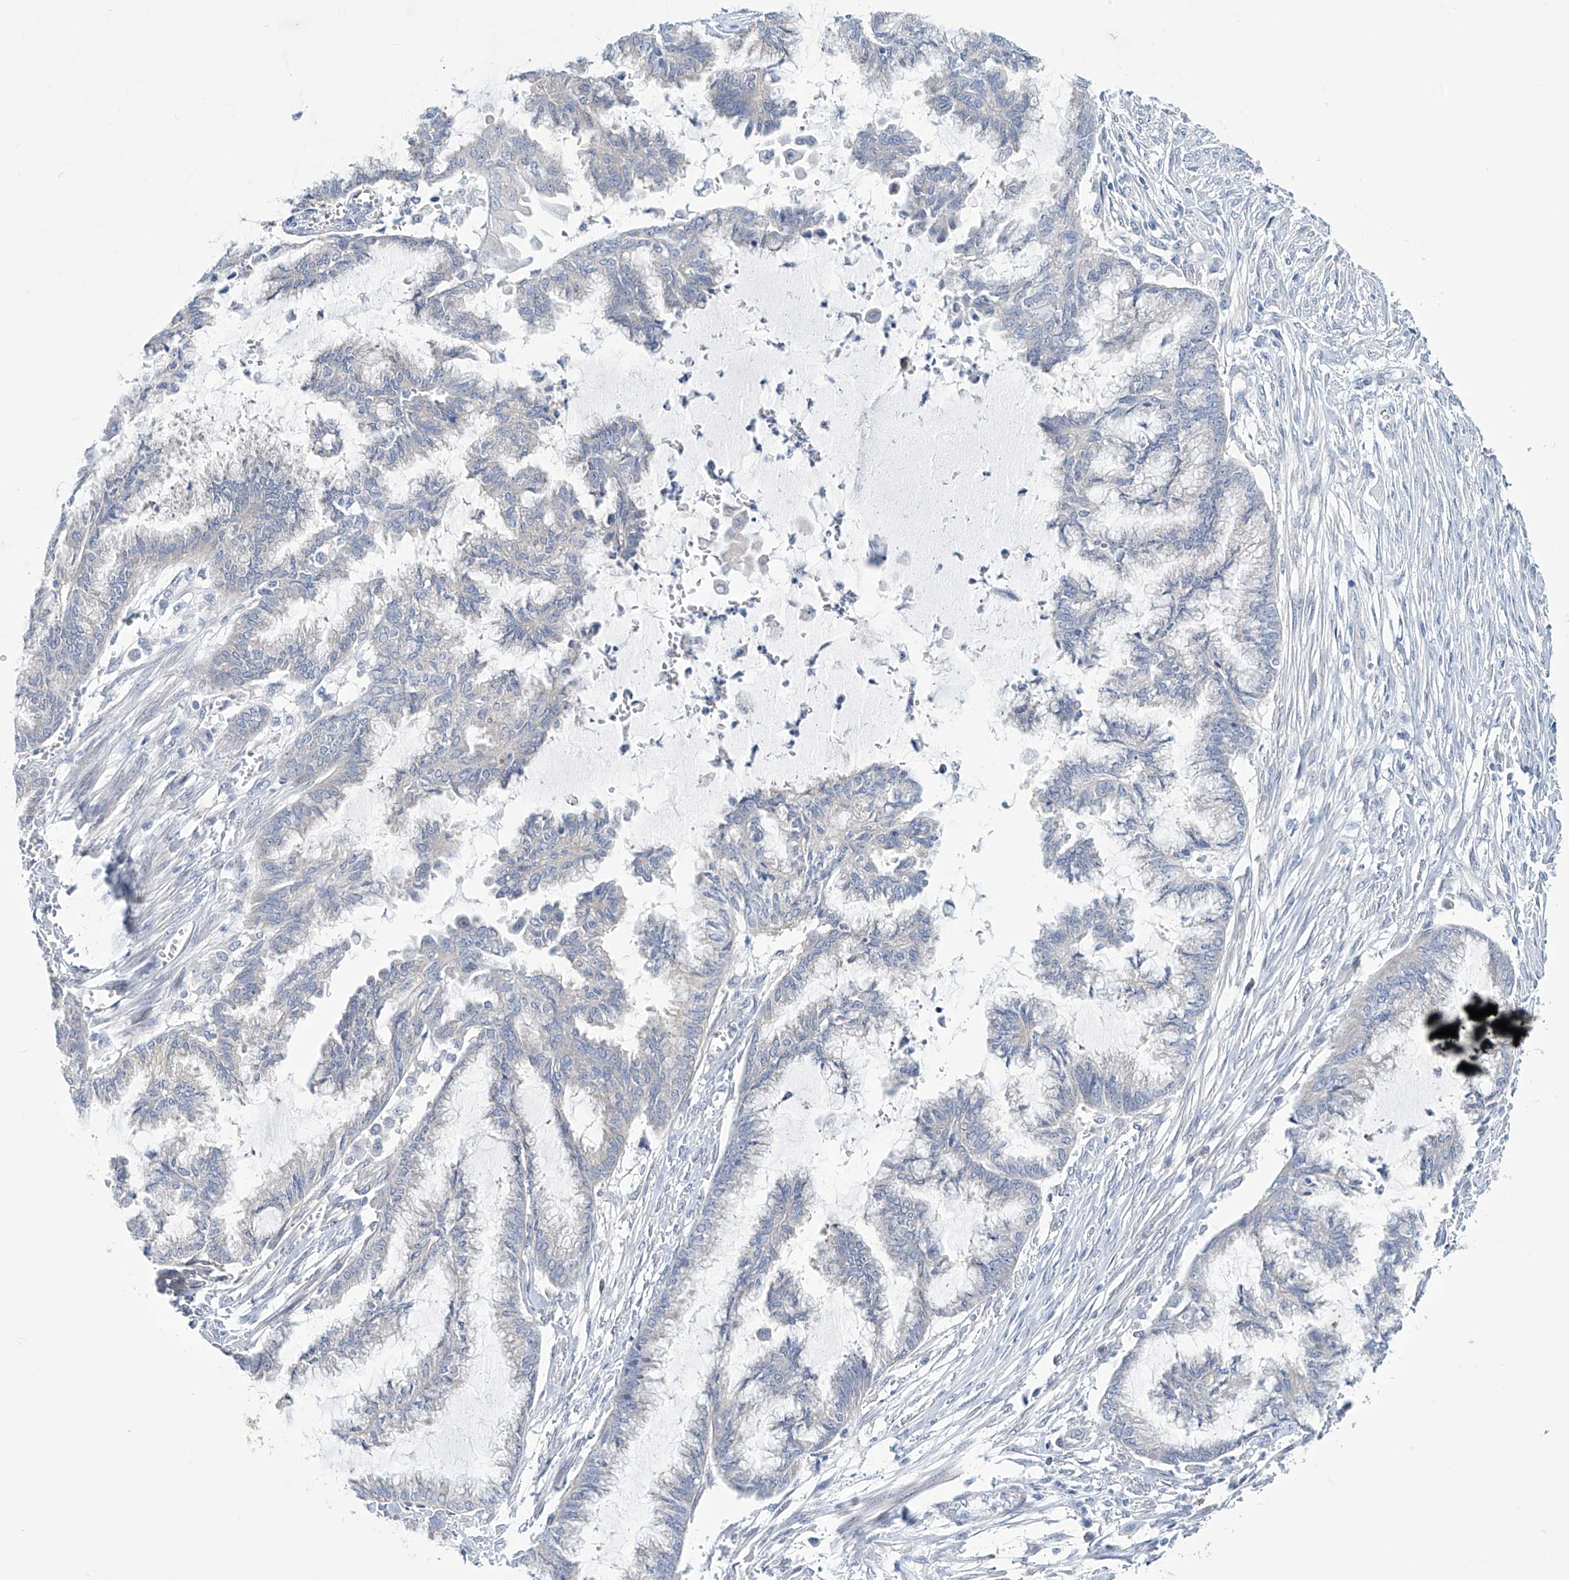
{"staining": {"intensity": "negative", "quantity": "none", "location": "none"}, "tissue": "endometrial cancer", "cell_type": "Tumor cells", "image_type": "cancer", "snomed": [{"axis": "morphology", "description": "Adenocarcinoma, NOS"}, {"axis": "topography", "description": "Endometrium"}], "caption": "Immunohistochemistry (IHC) photomicrograph of neoplastic tissue: endometrial cancer stained with DAB (3,3'-diaminobenzidine) exhibits no significant protein positivity in tumor cells.", "gene": "TRIM60", "patient": {"sex": "female", "age": 86}}